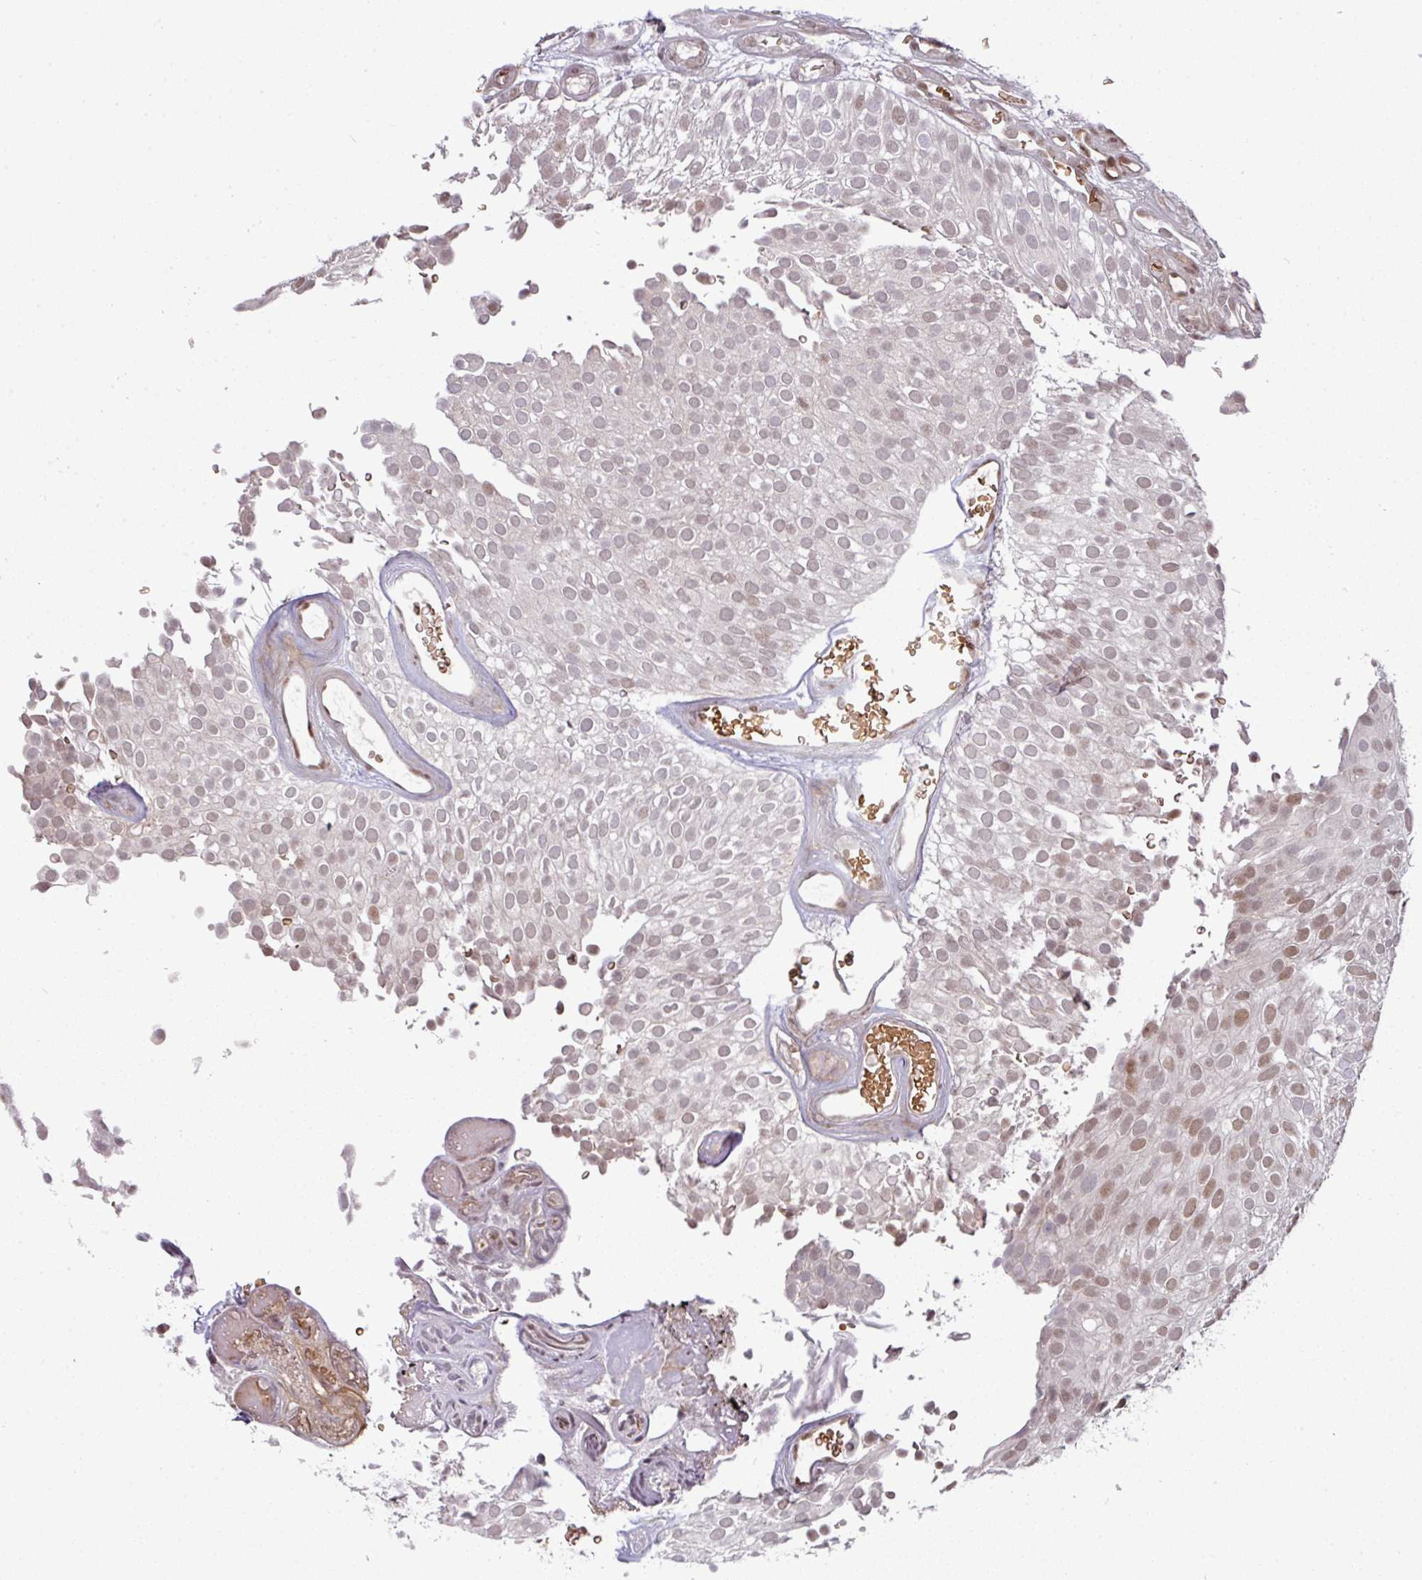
{"staining": {"intensity": "moderate", "quantity": "25%-75%", "location": "nuclear"}, "tissue": "urothelial cancer", "cell_type": "Tumor cells", "image_type": "cancer", "snomed": [{"axis": "morphology", "description": "Urothelial carcinoma, Low grade"}, {"axis": "topography", "description": "Urinary bladder"}], "caption": "Immunohistochemistry staining of urothelial cancer, which displays medium levels of moderate nuclear expression in approximately 25%-75% of tumor cells indicating moderate nuclear protein expression. The staining was performed using DAB (brown) for protein detection and nuclei were counterstained in hematoxylin (blue).", "gene": "CIC", "patient": {"sex": "male", "age": 78}}